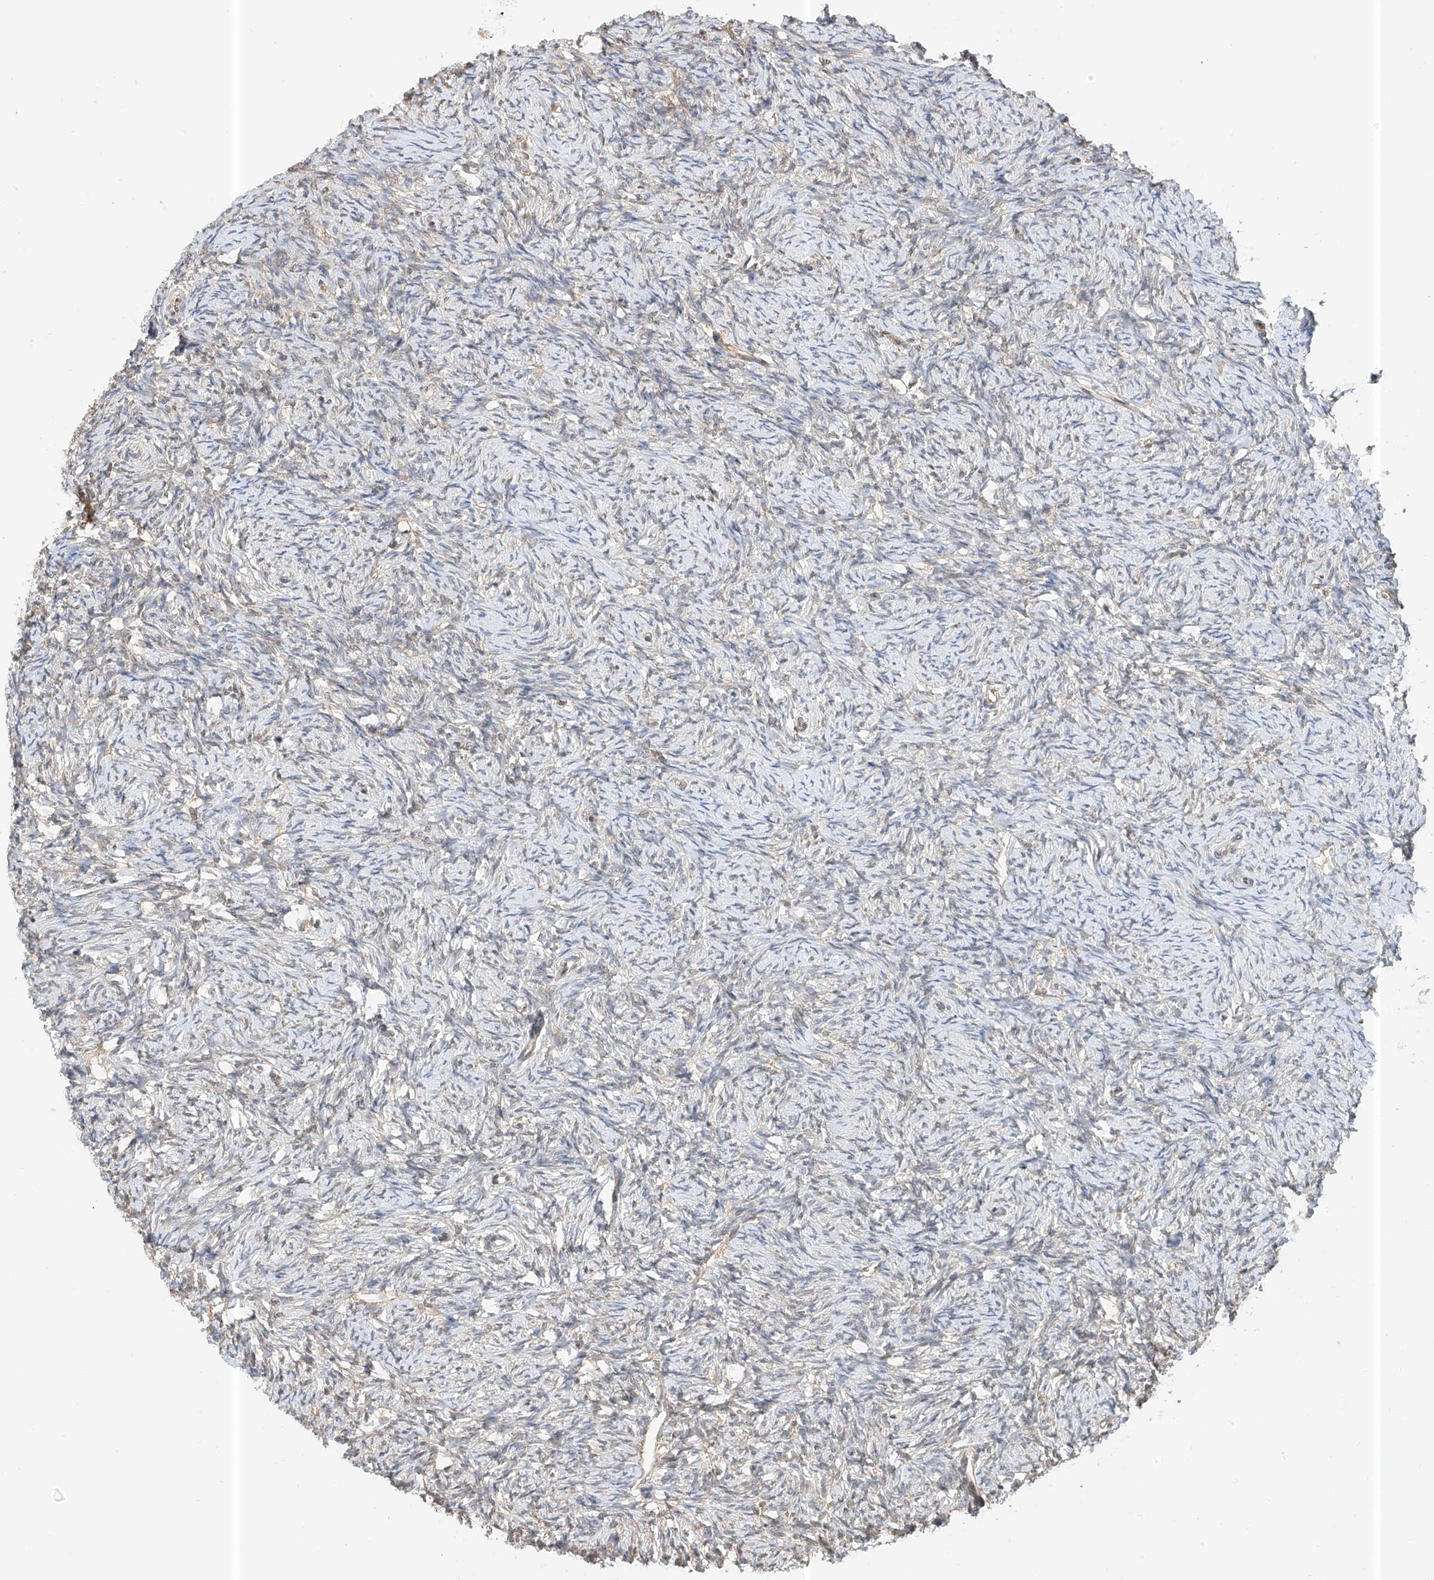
{"staining": {"intensity": "weak", "quantity": "25%-75%", "location": "cytoplasmic/membranous"}, "tissue": "ovary", "cell_type": "Ovarian stroma cells", "image_type": "normal", "snomed": [{"axis": "morphology", "description": "Normal tissue, NOS"}, {"axis": "morphology", "description": "Cyst, NOS"}, {"axis": "topography", "description": "Ovary"}], "caption": "The immunohistochemical stain highlights weak cytoplasmic/membranous expression in ovarian stroma cells of unremarkable ovary.", "gene": "PPA2", "patient": {"sex": "female", "age": 33}}